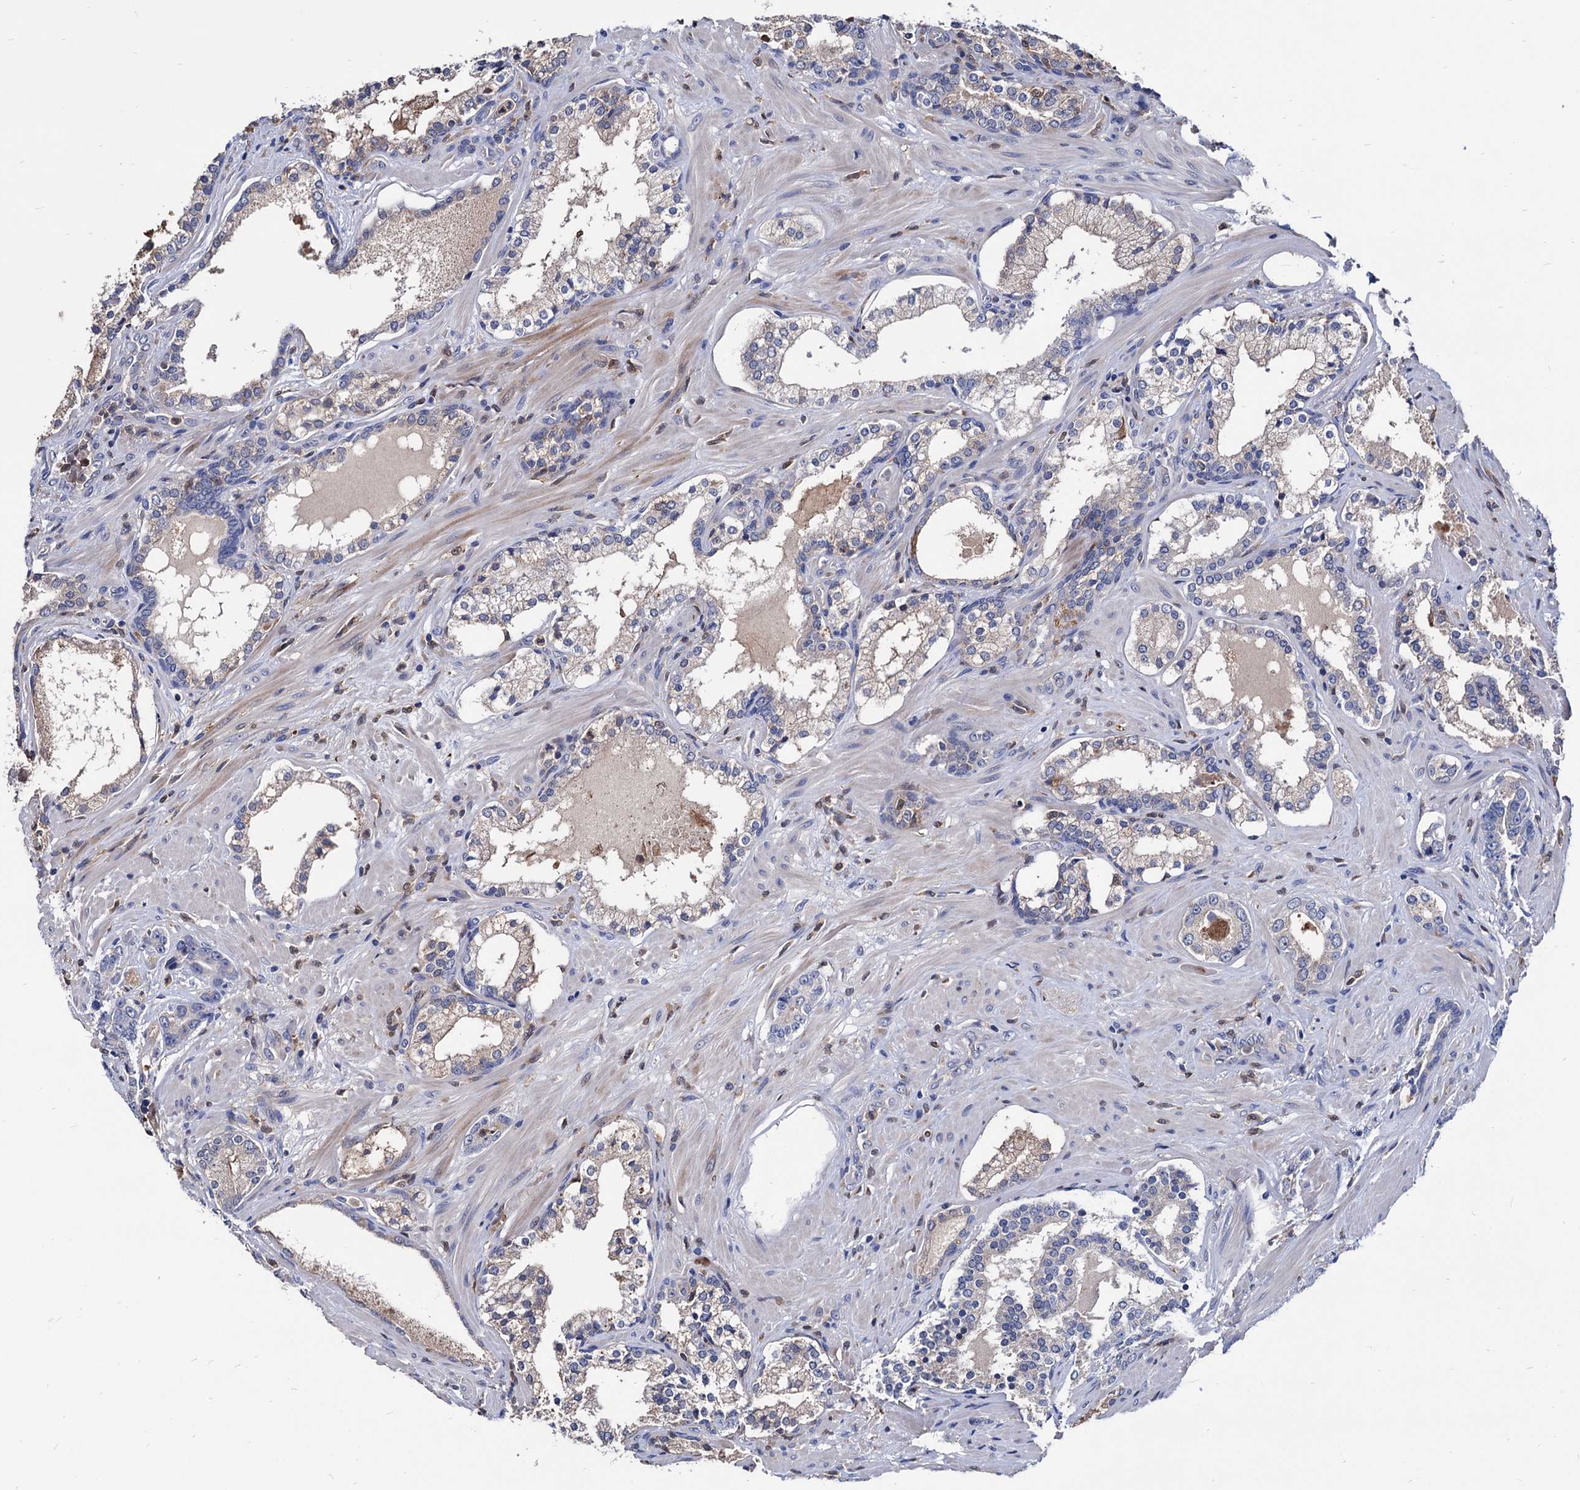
{"staining": {"intensity": "negative", "quantity": "none", "location": "none"}, "tissue": "prostate cancer", "cell_type": "Tumor cells", "image_type": "cancer", "snomed": [{"axis": "morphology", "description": "Adenocarcinoma, High grade"}, {"axis": "topography", "description": "Prostate"}], "caption": "There is no significant positivity in tumor cells of adenocarcinoma (high-grade) (prostate).", "gene": "CPPED1", "patient": {"sex": "male", "age": 58}}